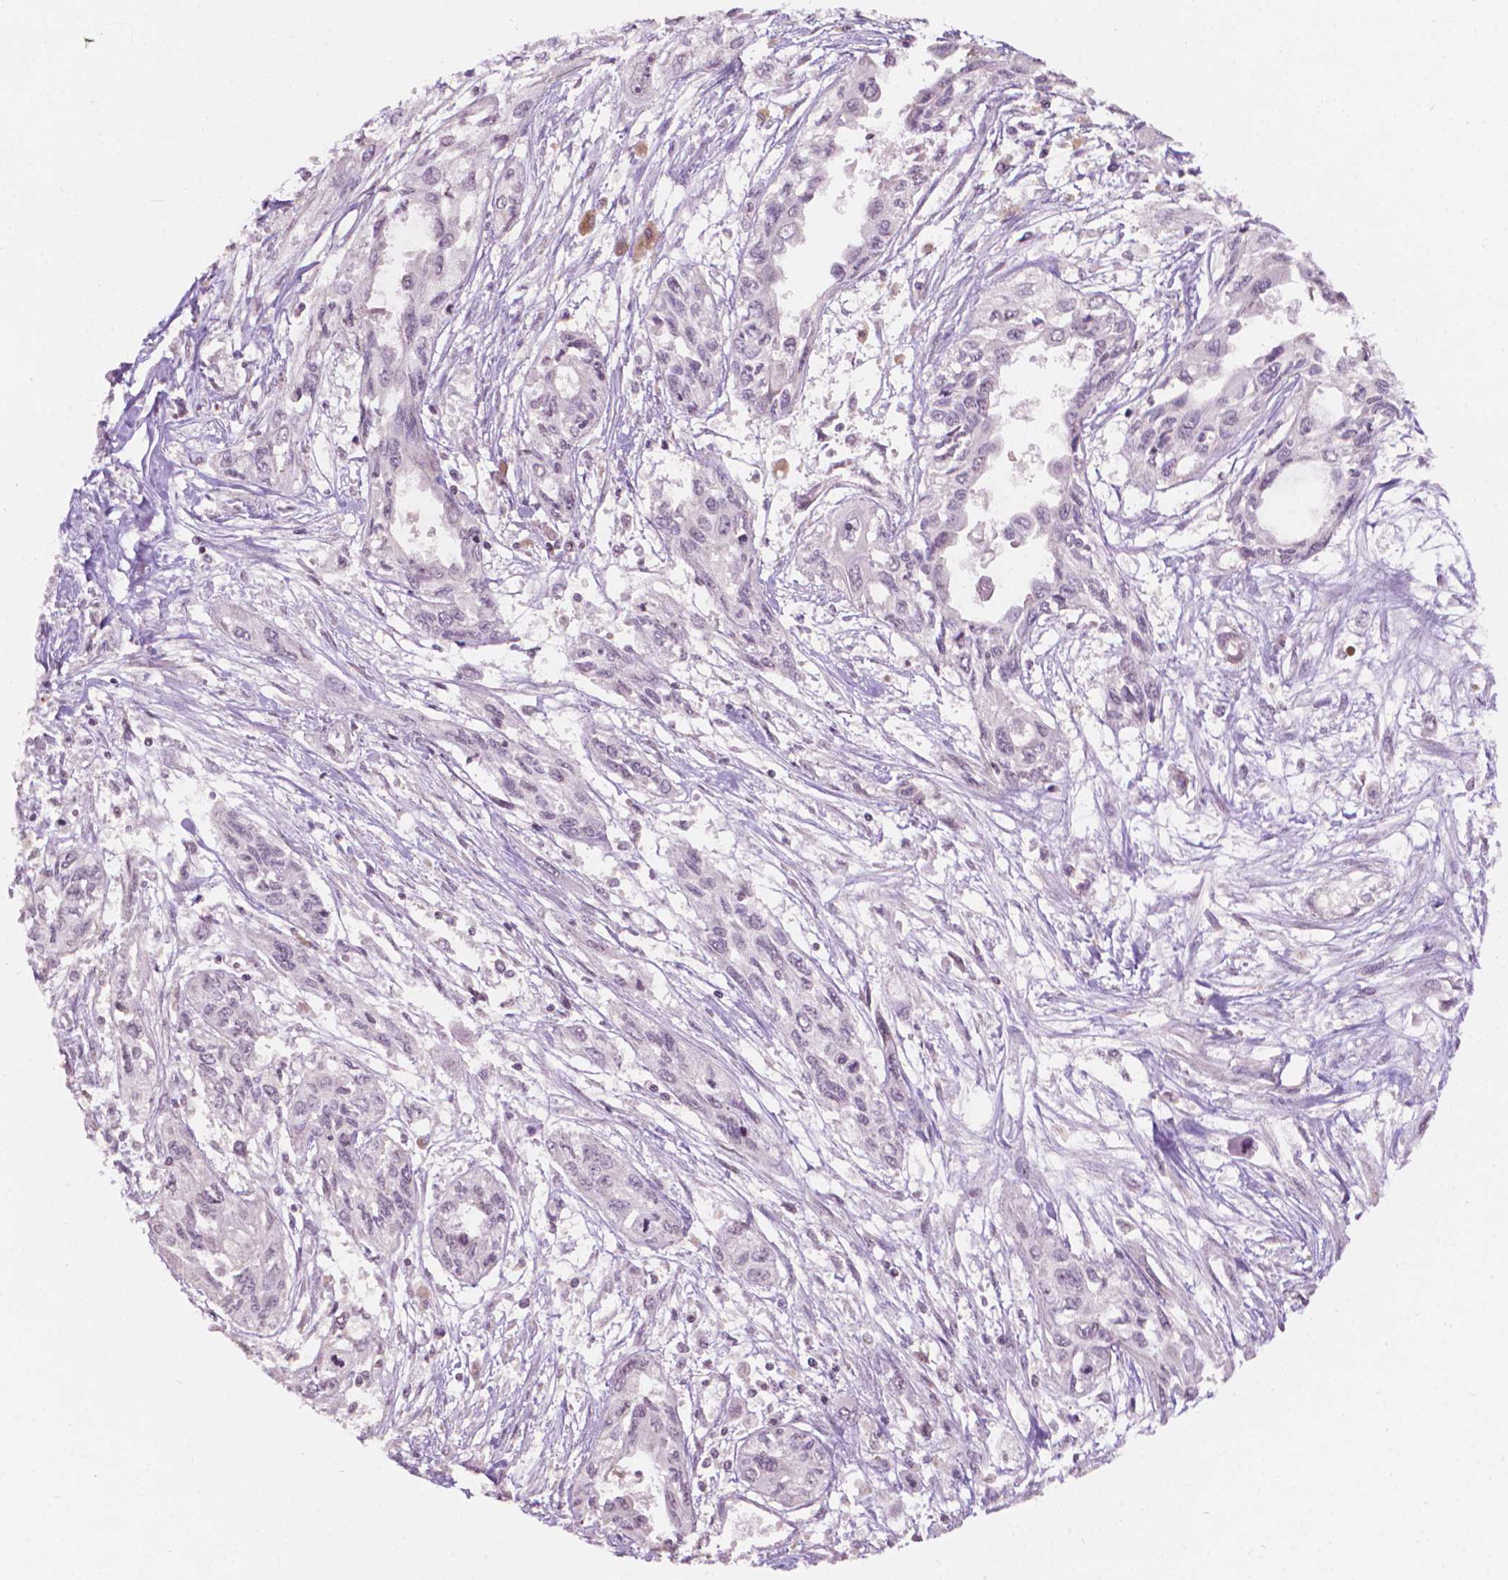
{"staining": {"intensity": "negative", "quantity": "none", "location": "none"}, "tissue": "pancreatic cancer", "cell_type": "Tumor cells", "image_type": "cancer", "snomed": [{"axis": "morphology", "description": "Adenocarcinoma, NOS"}, {"axis": "topography", "description": "Pancreas"}], "caption": "Immunohistochemistry of human adenocarcinoma (pancreatic) exhibits no positivity in tumor cells. (DAB (3,3'-diaminobenzidine) immunohistochemistry (IHC), high magnification).", "gene": "NOS1AP", "patient": {"sex": "female", "age": 55}}